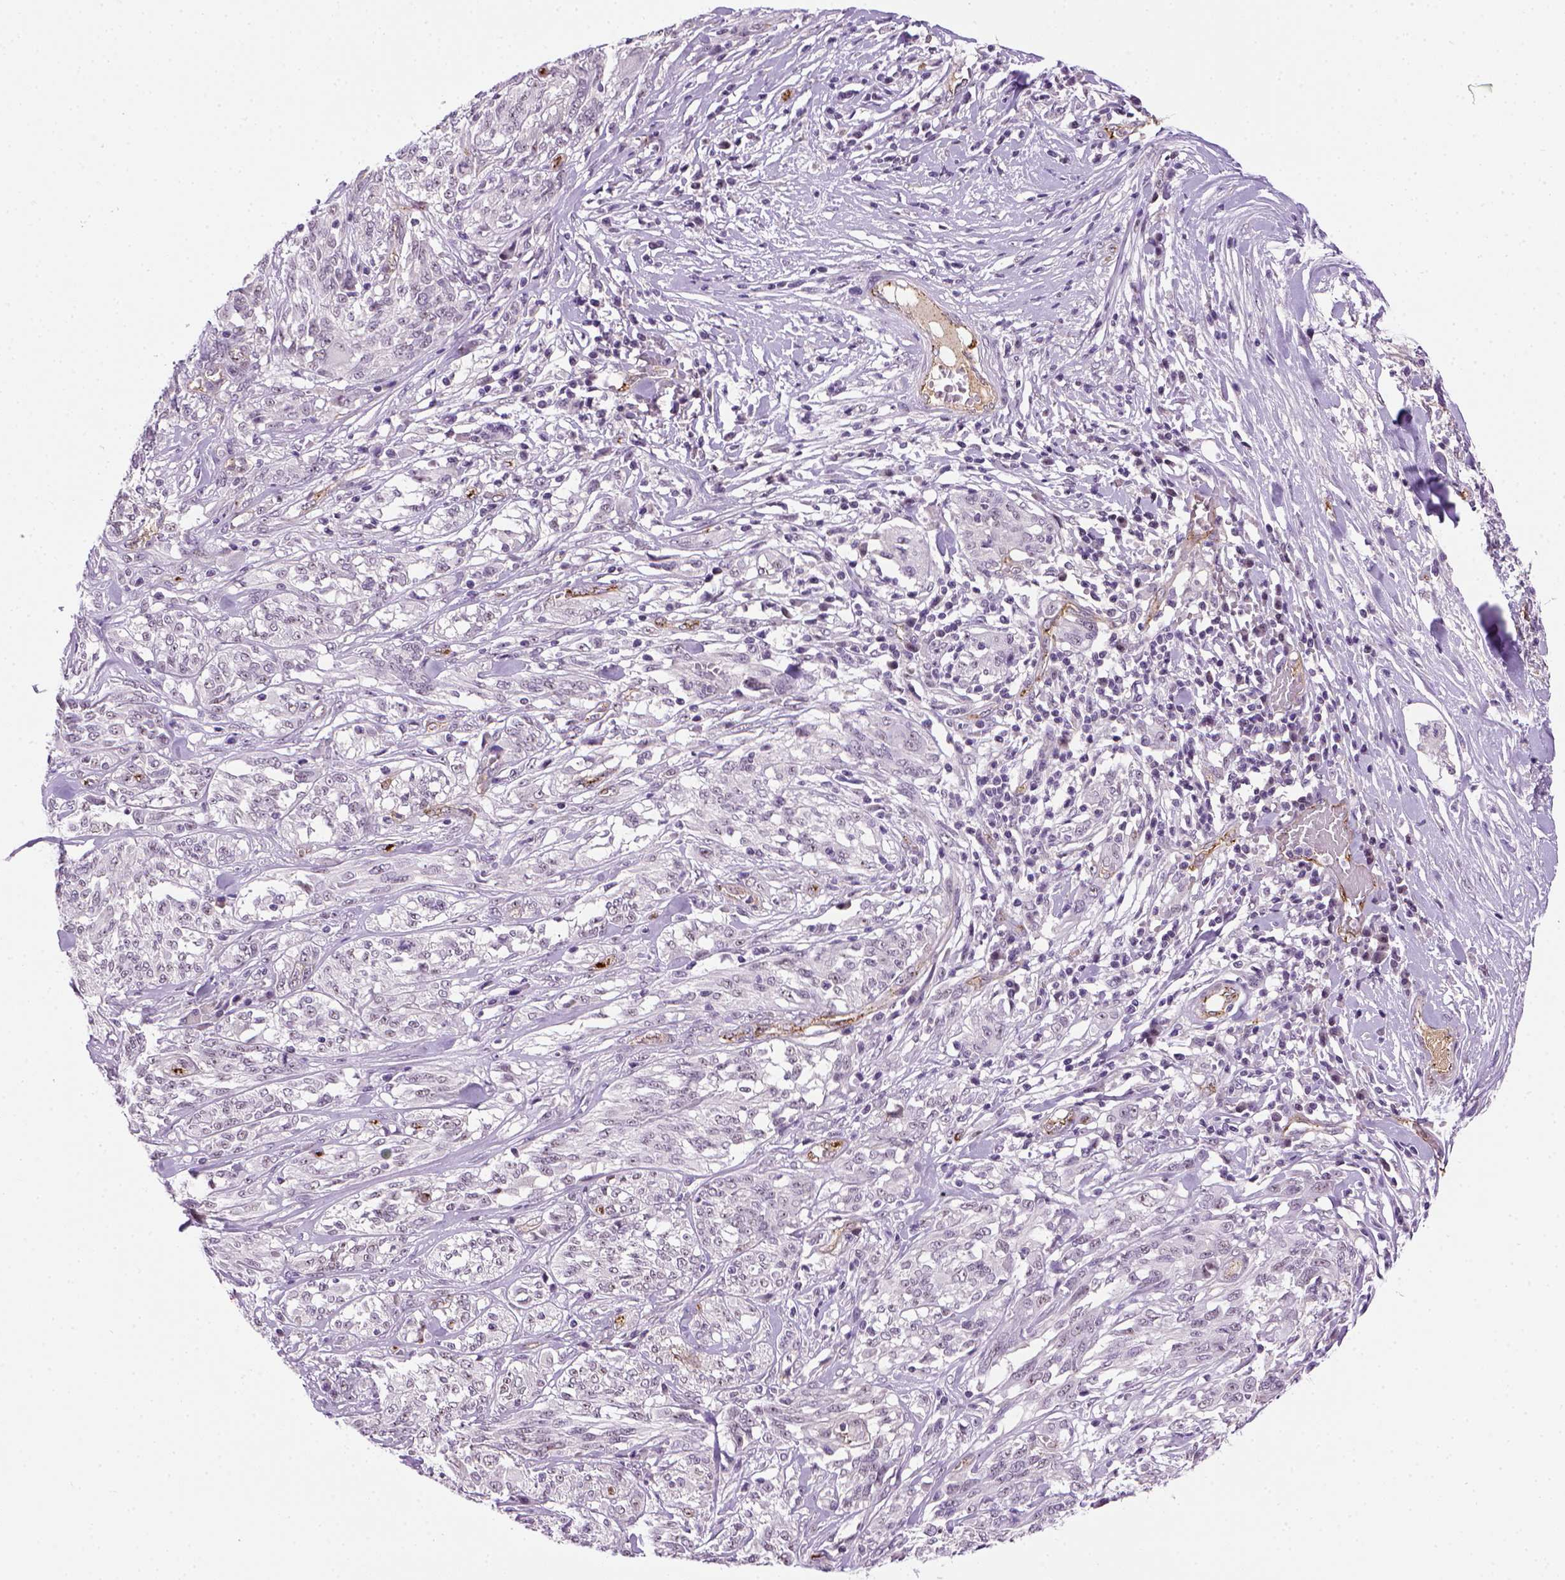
{"staining": {"intensity": "negative", "quantity": "none", "location": "none"}, "tissue": "melanoma", "cell_type": "Tumor cells", "image_type": "cancer", "snomed": [{"axis": "morphology", "description": "Malignant melanoma, NOS"}, {"axis": "topography", "description": "Skin"}], "caption": "This is a image of immunohistochemistry (IHC) staining of melanoma, which shows no positivity in tumor cells. The staining was performed using DAB (3,3'-diaminobenzidine) to visualize the protein expression in brown, while the nuclei were stained in blue with hematoxylin (Magnification: 20x).", "gene": "VWF", "patient": {"sex": "female", "age": 91}}